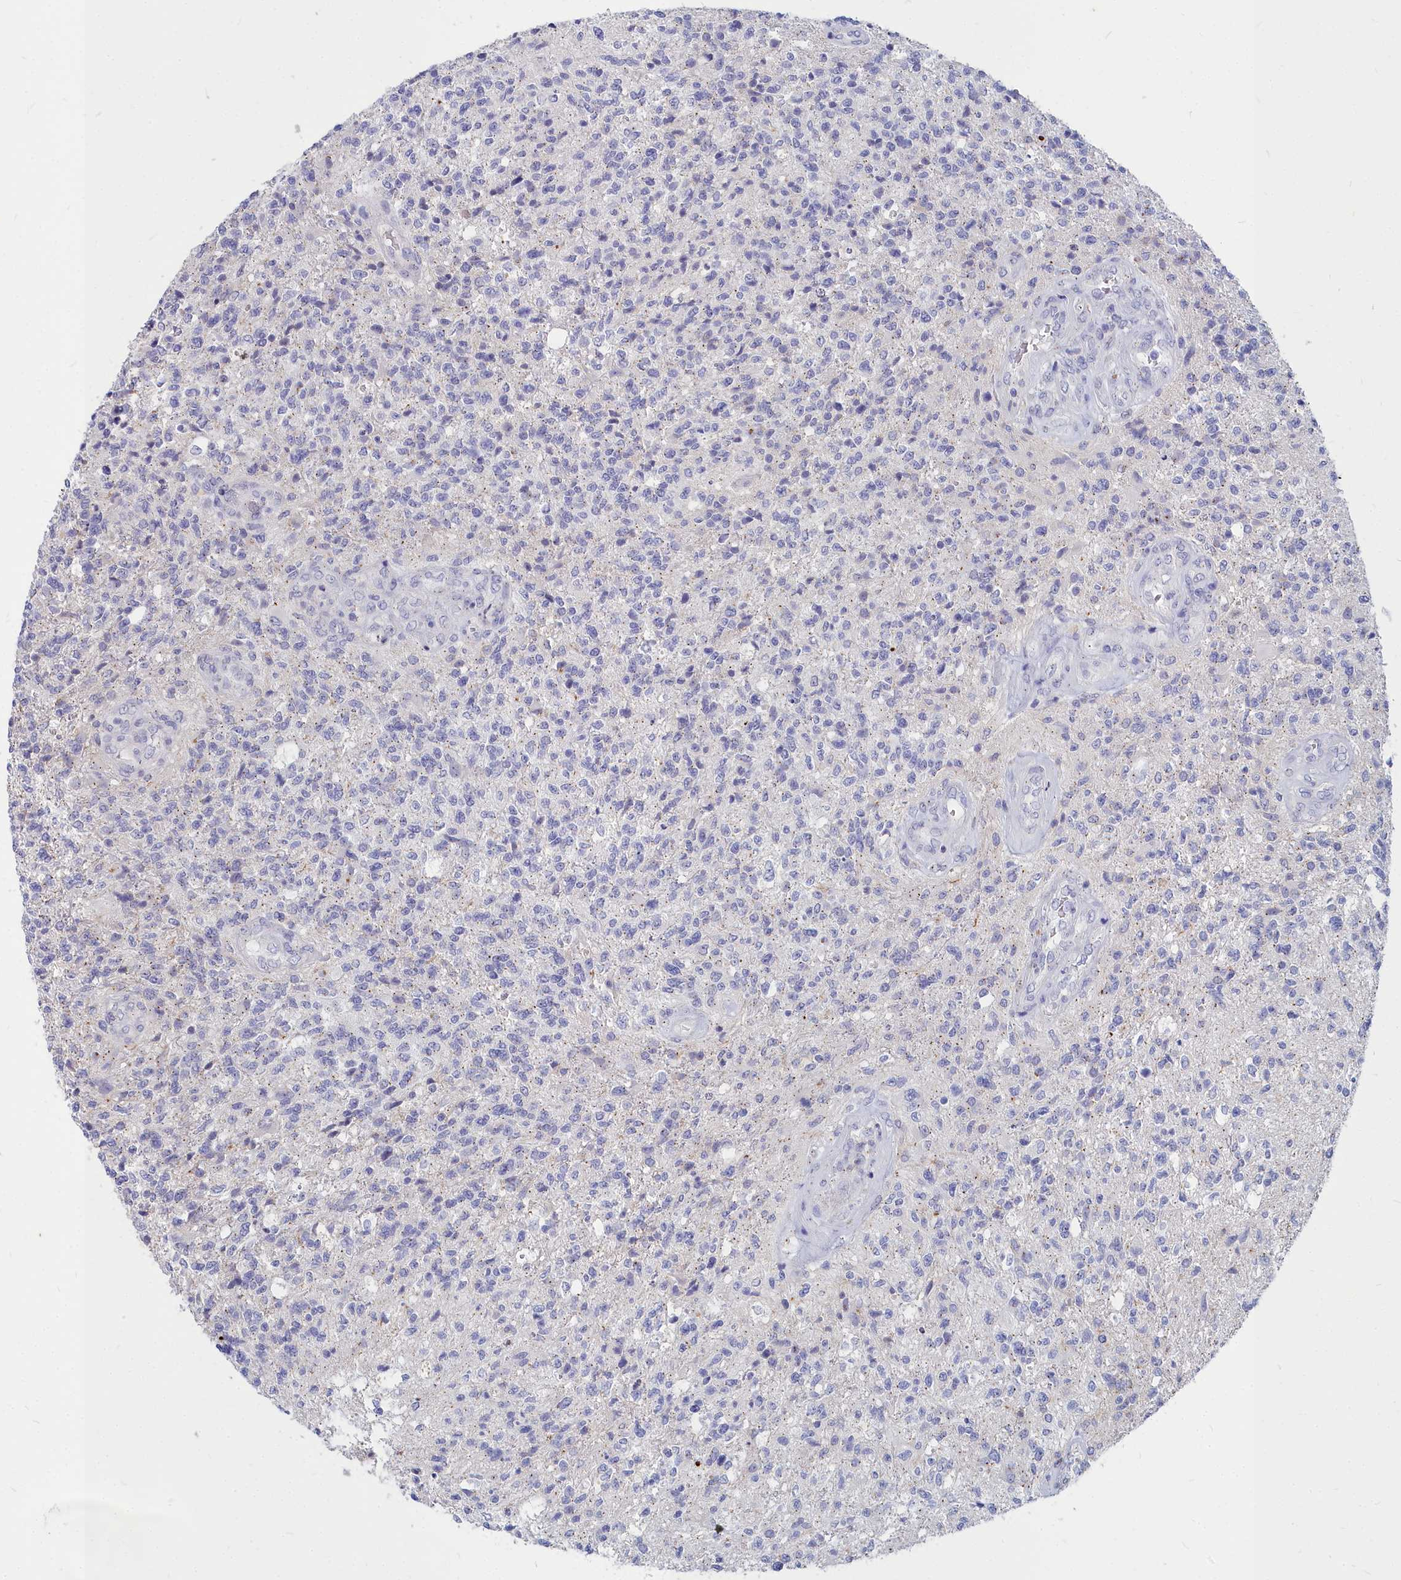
{"staining": {"intensity": "negative", "quantity": "none", "location": "none"}, "tissue": "glioma", "cell_type": "Tumor cells", "image_type": "cancer", "snomed": [{"axis": "morphology", "description": "Glioma, malignant, High grade"}, {"axis": "topography", "description": "Brain"}], "caption": "Immunohistochemical staining of high-grade glioma (malignant) shows no significant expression in tumor cells.", "gene": "NOXA1", "patient": {"sex": "male", "age": 56}}